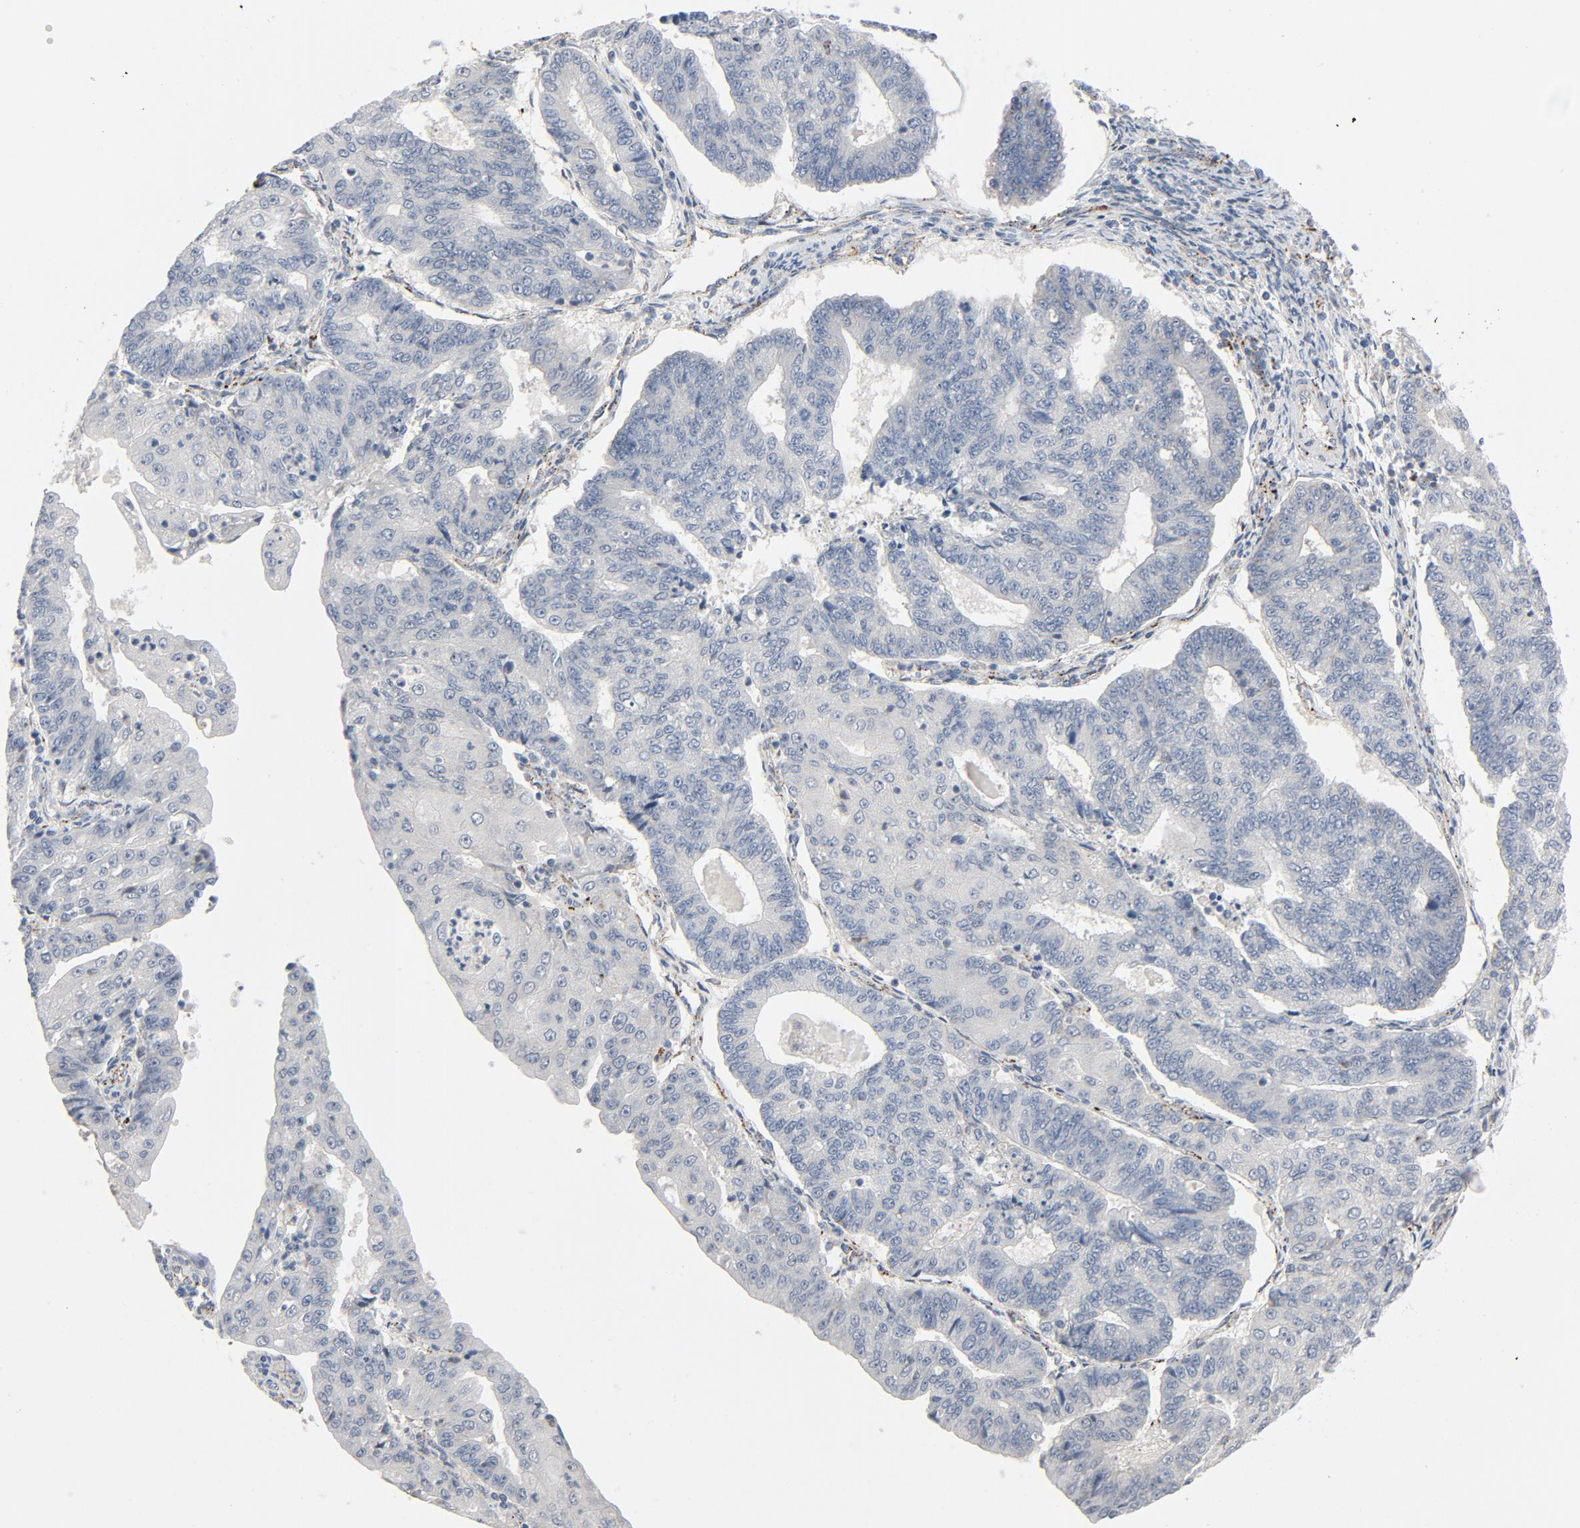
{"staining": {"intensity": "negative", "quantity": "none", "location": "none"}, "tissue": "endometrial cancer", "cell_type": "Tumor cells", "image_type": "cancer", "snomed": [{"axis": "morphology", "description": "Adenocarcinoma, NOS"}, {"axis": "topography", "description": "Endometrium"}], "caption": "IHC image of neoplastic tissue: human endometrial cancer stained with DAB (3,3'-diaminobenzidine) displays no significant protein expression in tumor cells.", "gene": "AKT2", "patient": {"sex": "female", "age": 69}}